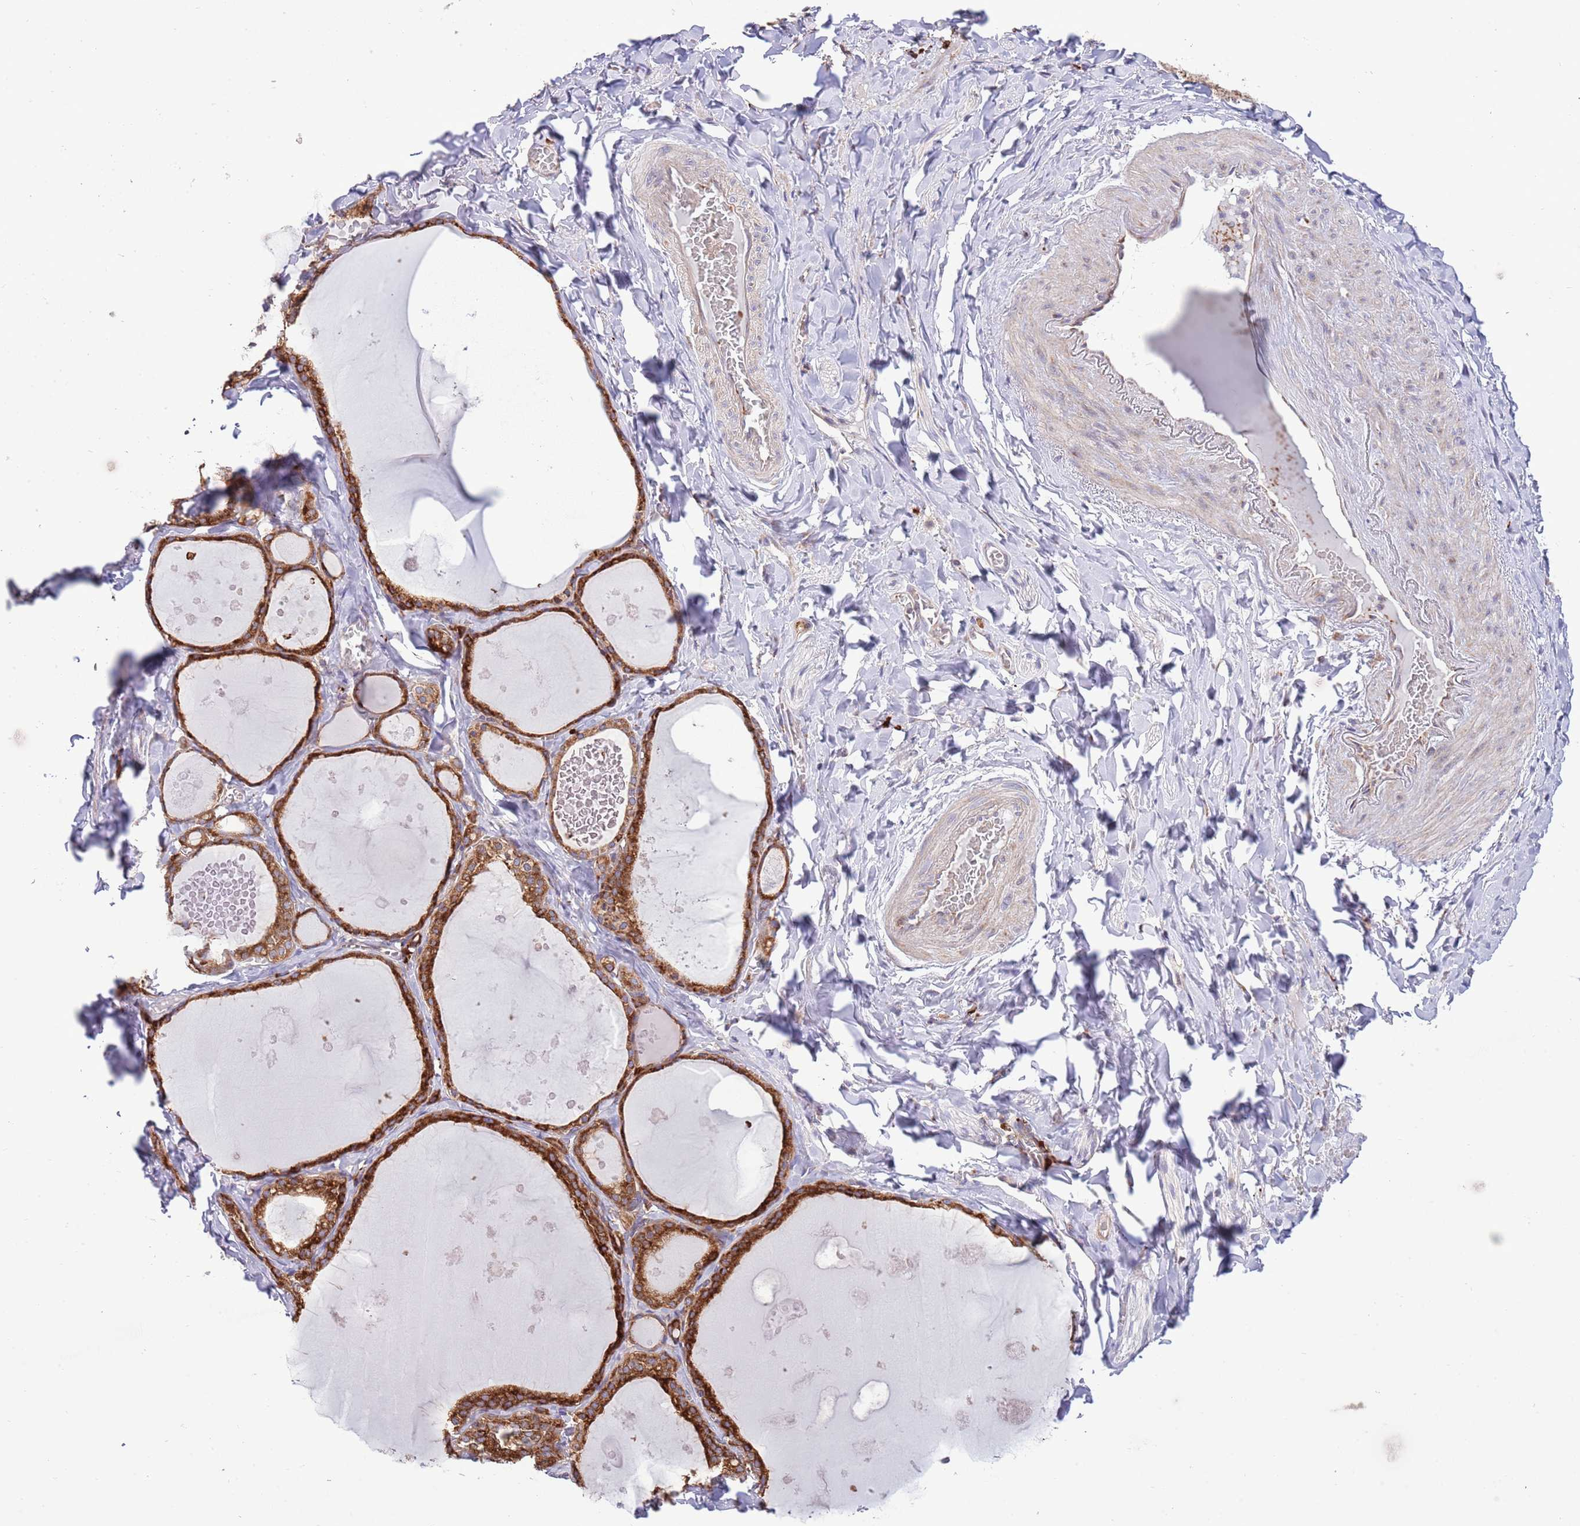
{"staining": {"intensity": "strong", "quantity": ">75%", "location": "cytoplasmic/membranous"}, "tissue": "thyroid gland", "cell_type": "Glandular cells", "image_type": "normal", "snomed": [{"axis": "morphology", "description": "Normal tissue, NOS"}, {"axis": "topography", "description": "Thyroid gland"}], "caption": "Strong cytoplasmic/membranous positivity is appreciated in about >75% of glandular cells in normal thyroid gland.", "gene": "DAND5", "patient": {"sex": "male", "age": 56}}